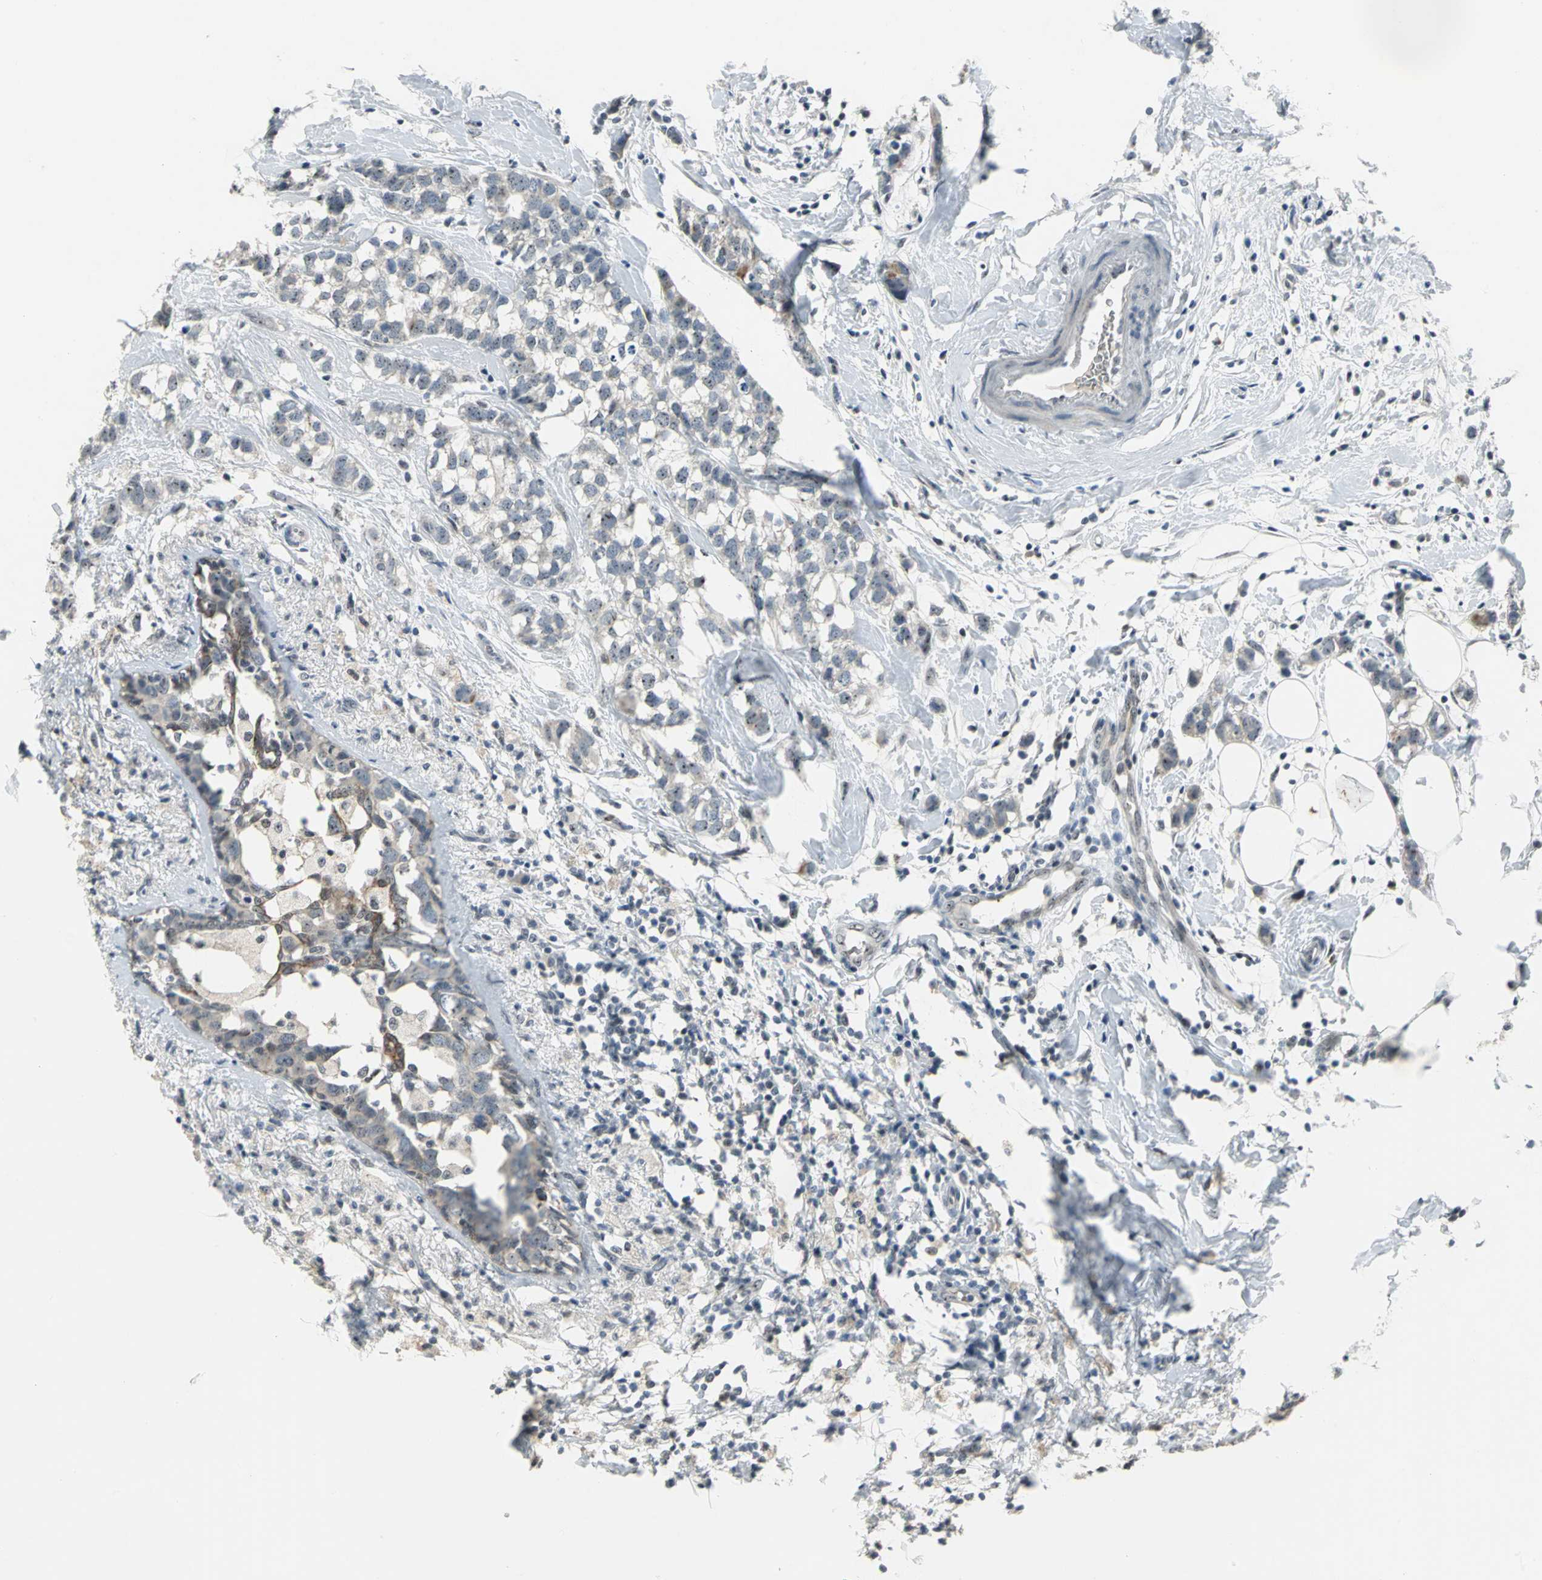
{"staining": {"intensity": "weak", "quantity": ">75%", "location": "nuclear"}, "tissue": "breast cancer", "cell_type": "Tumor cells", "image_type": "cancer", "snomed": [{"axis": "morphology", "description": "Normal tissue, NOS"}, {"axis": "morphology", "description": "Duct carcinoma"}, {"axis": "topography", "description": "Breast"}], "caption": "Immunohistochemical staining of breast cancer (invasive ductal carcinoma) exhibits low levels of weak nuclear protein staining in approximately >75% of tumor cells.", "gene": "GLI3", "patient": {"sex": "female", "age": 50}}